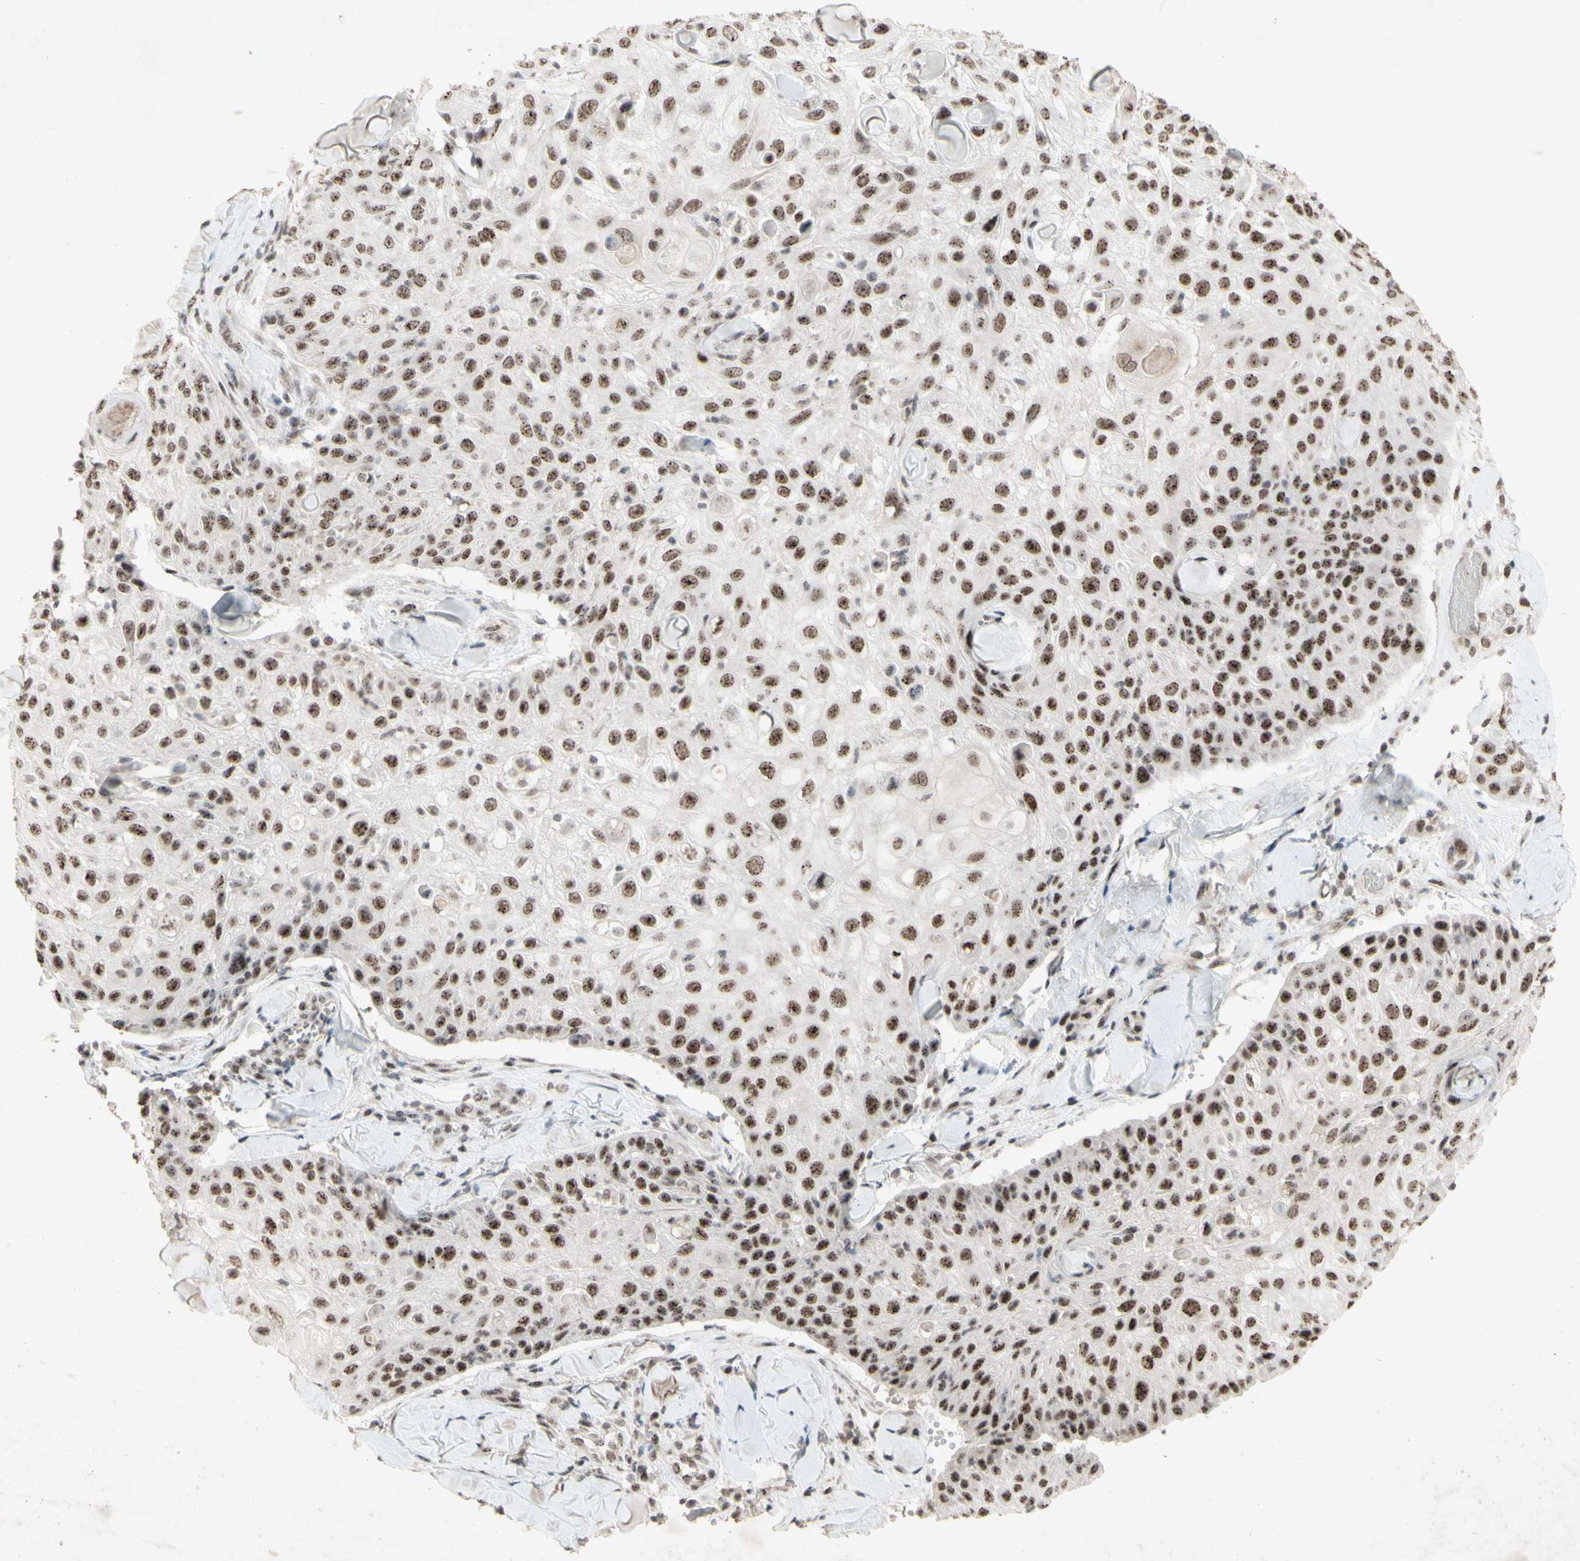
{"staining": {"intensity": "strong", "quantity": ">75%", "location": "nuclear"}, "tissue": "skin cancer", "cell_type": "Tumor cells", "image_type": "cancer", "snomed": [{"axis": "morphology", "description": "Squamous cell carcinoma, NOS"}, {"axis": "topography", "description": "Skin"}], "caption": "High-magnification brightfield microscopy of skin squamous cell carcinoma stained with DAB (3,3'-diaminobenzidine) (brown) and counterstained with hematoxylin (blue). tumor cells exhibit strong nuclear expression is appreciated in about>75% of cells. The protein is shown in brown color, while the nuclei are stained blue.", "gene": "CENPB", "patient": {"sex": "male", "age": 86}}